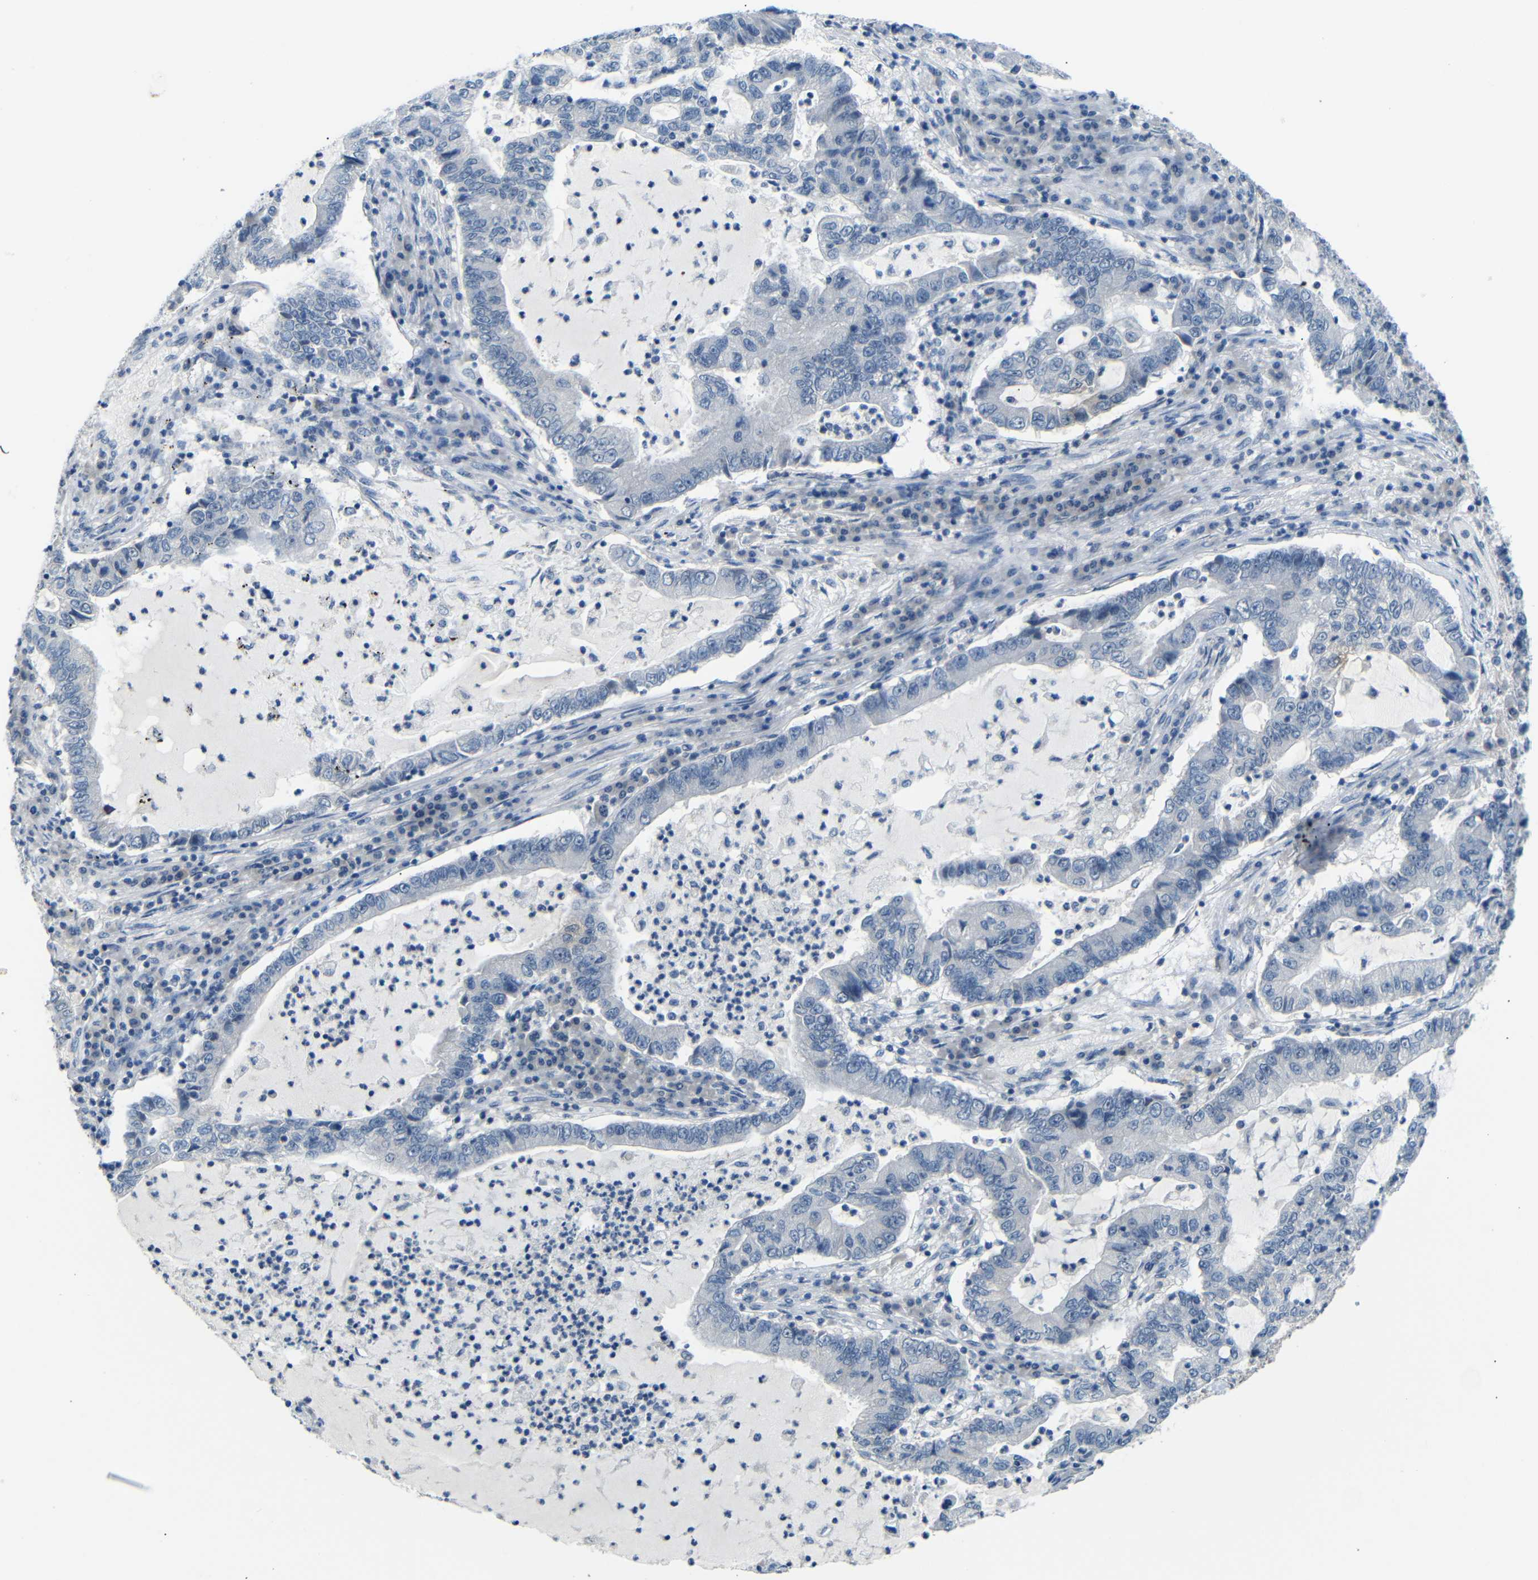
{"staining": {"intensity": "negative", "quantity": "none", "location": "none"}, "tissue": "lung cancer", "cell_type": "Tumor cells", "image_type": "cancer", "snomed": [{"axis": "morphology", "description": "Adenocarcinoma, NOS"}, {"axis": "topography", "description": "Lung"}], "caption": "An image of lung cancer stained for a protein exhibits no brown staining in tumor cells. (Brightfield microscopy of DAB (3,3'-diaminobenzidine) immunohistochemistry (IHC) at high magnification).", "gene": "ANK3", "patient": {"sex": "female", "age": 51}}